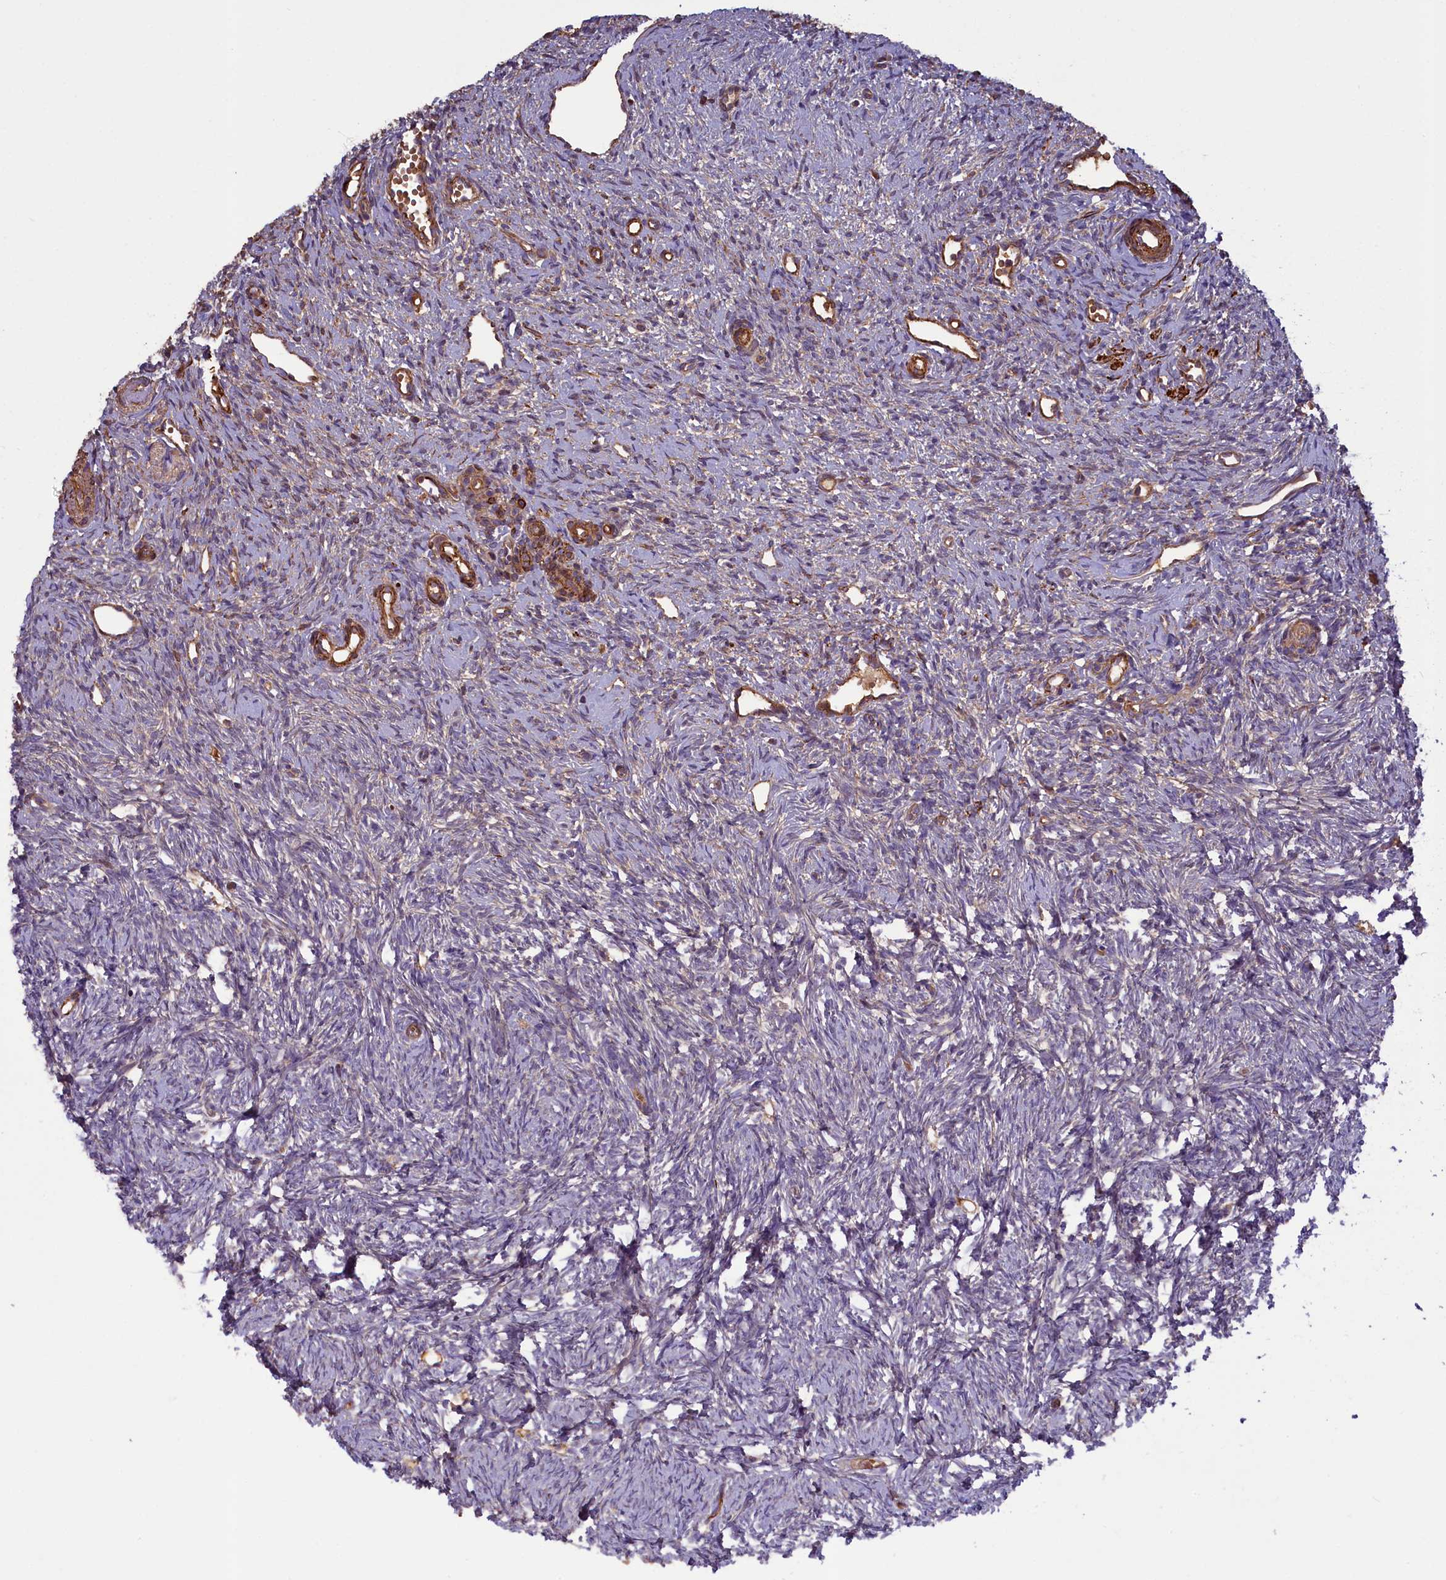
{"staining": {"intensity": "negative", "quantity": "none", "location": "none"}, "tissue": "ovary", "cell_type": "Ovarian stroma cells", "image_type": "normal", "snomed": [{"axis": "morphology", "description": "Normal tissue, NOS"}, {"axis": "topography", "description": "Ovary"}], "caption": "DAB immunohistochemical staining of normal human ovary demonstrates no significant staining in ovarian stroma cells. Nuclei are stained in blue.", "gene": "FUZ", "patient": {"sex": "female", "age": 51}}